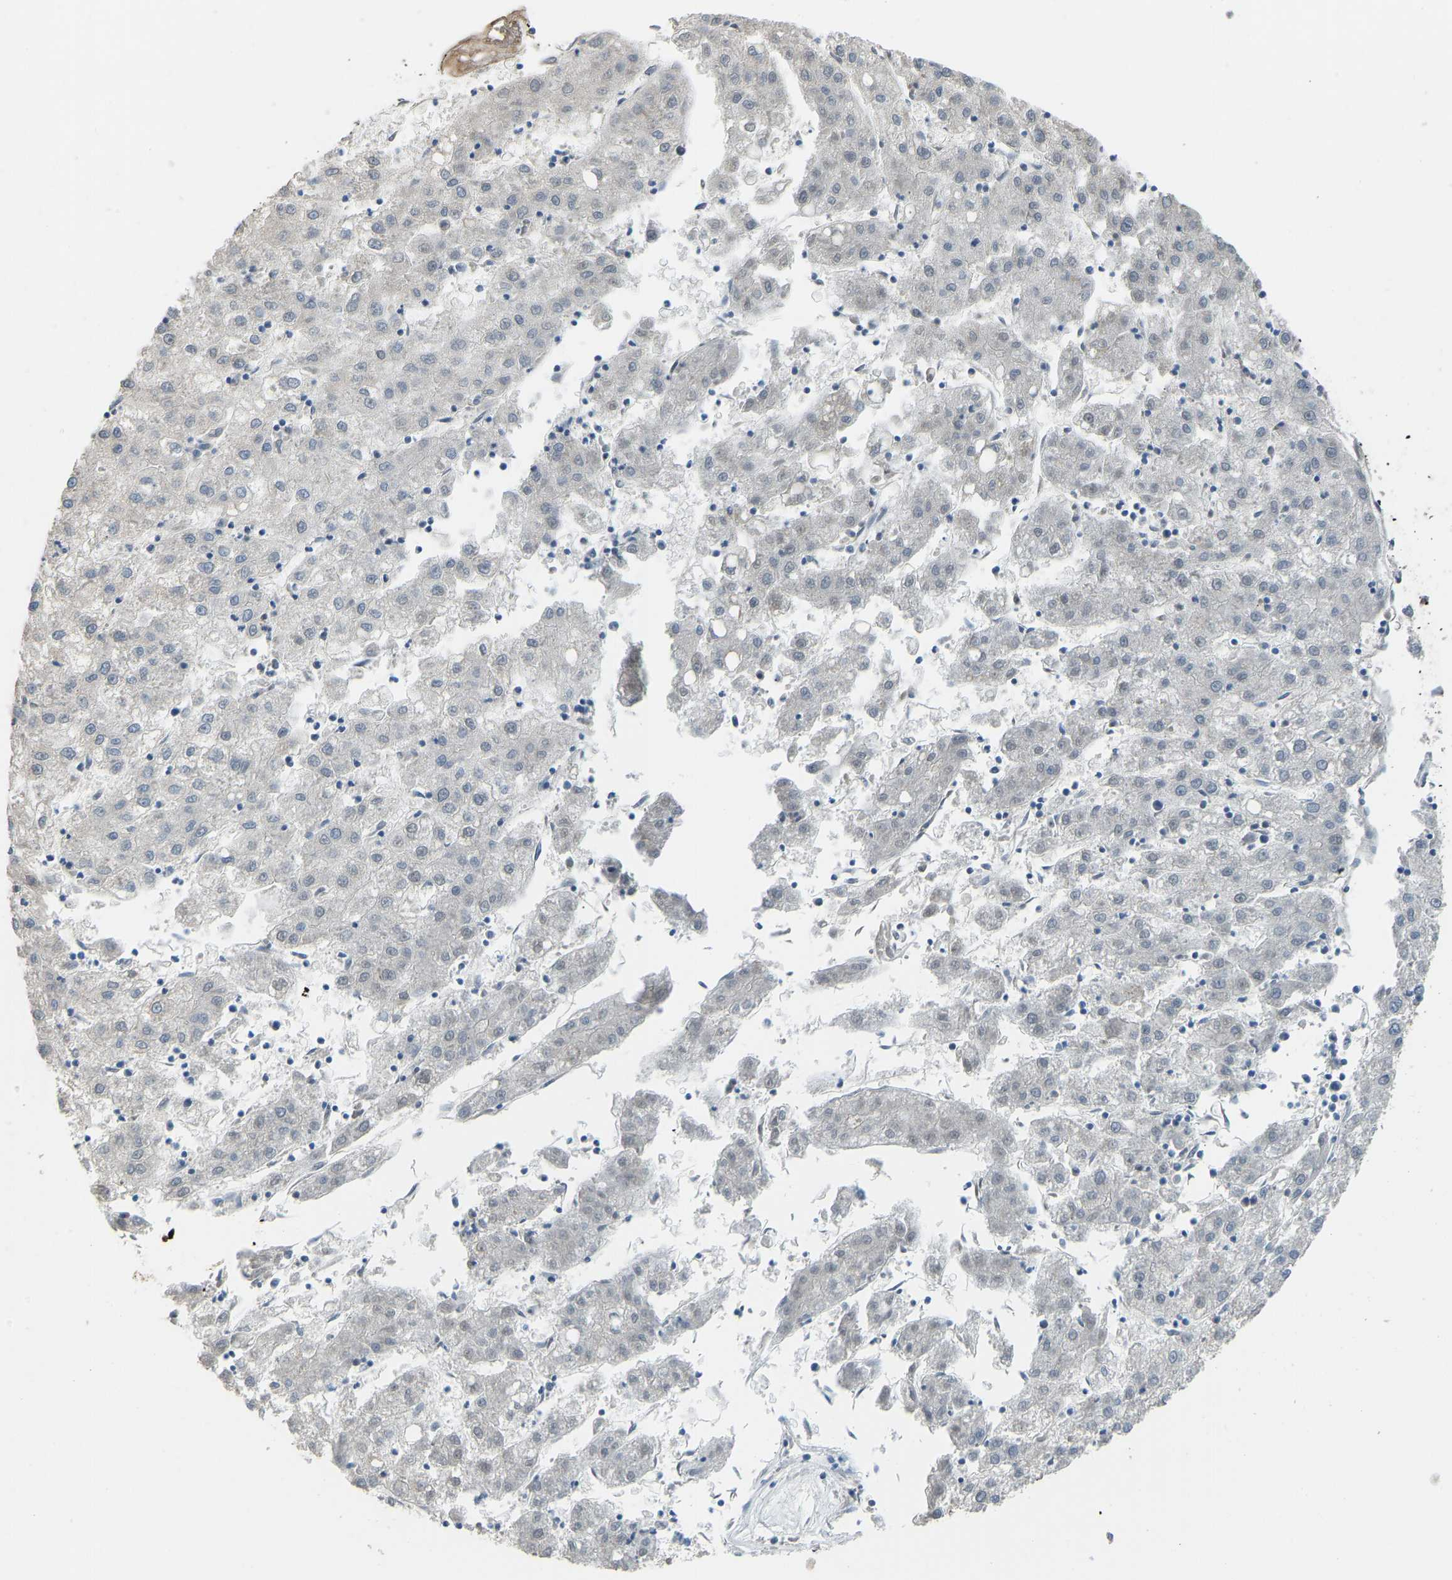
{"staining": {"intensity": "negative", "quantity": "none", "location": "none"}, "tissue": "liver cancer", "cell_type": "Tumor cells", "image_type": "cancer", "snomed": [{"axis": "morphology", "description": "Carcinoma, Hepatocellular, NOS"}, {"axis": "topography", "description": "Liver"}], "caption": "An image of human hepatocellular carcinoma (liver) is negative for staining in tumor cells.", "gene": "KPNA6", "patient": {"sex": "male", "age": 72}}